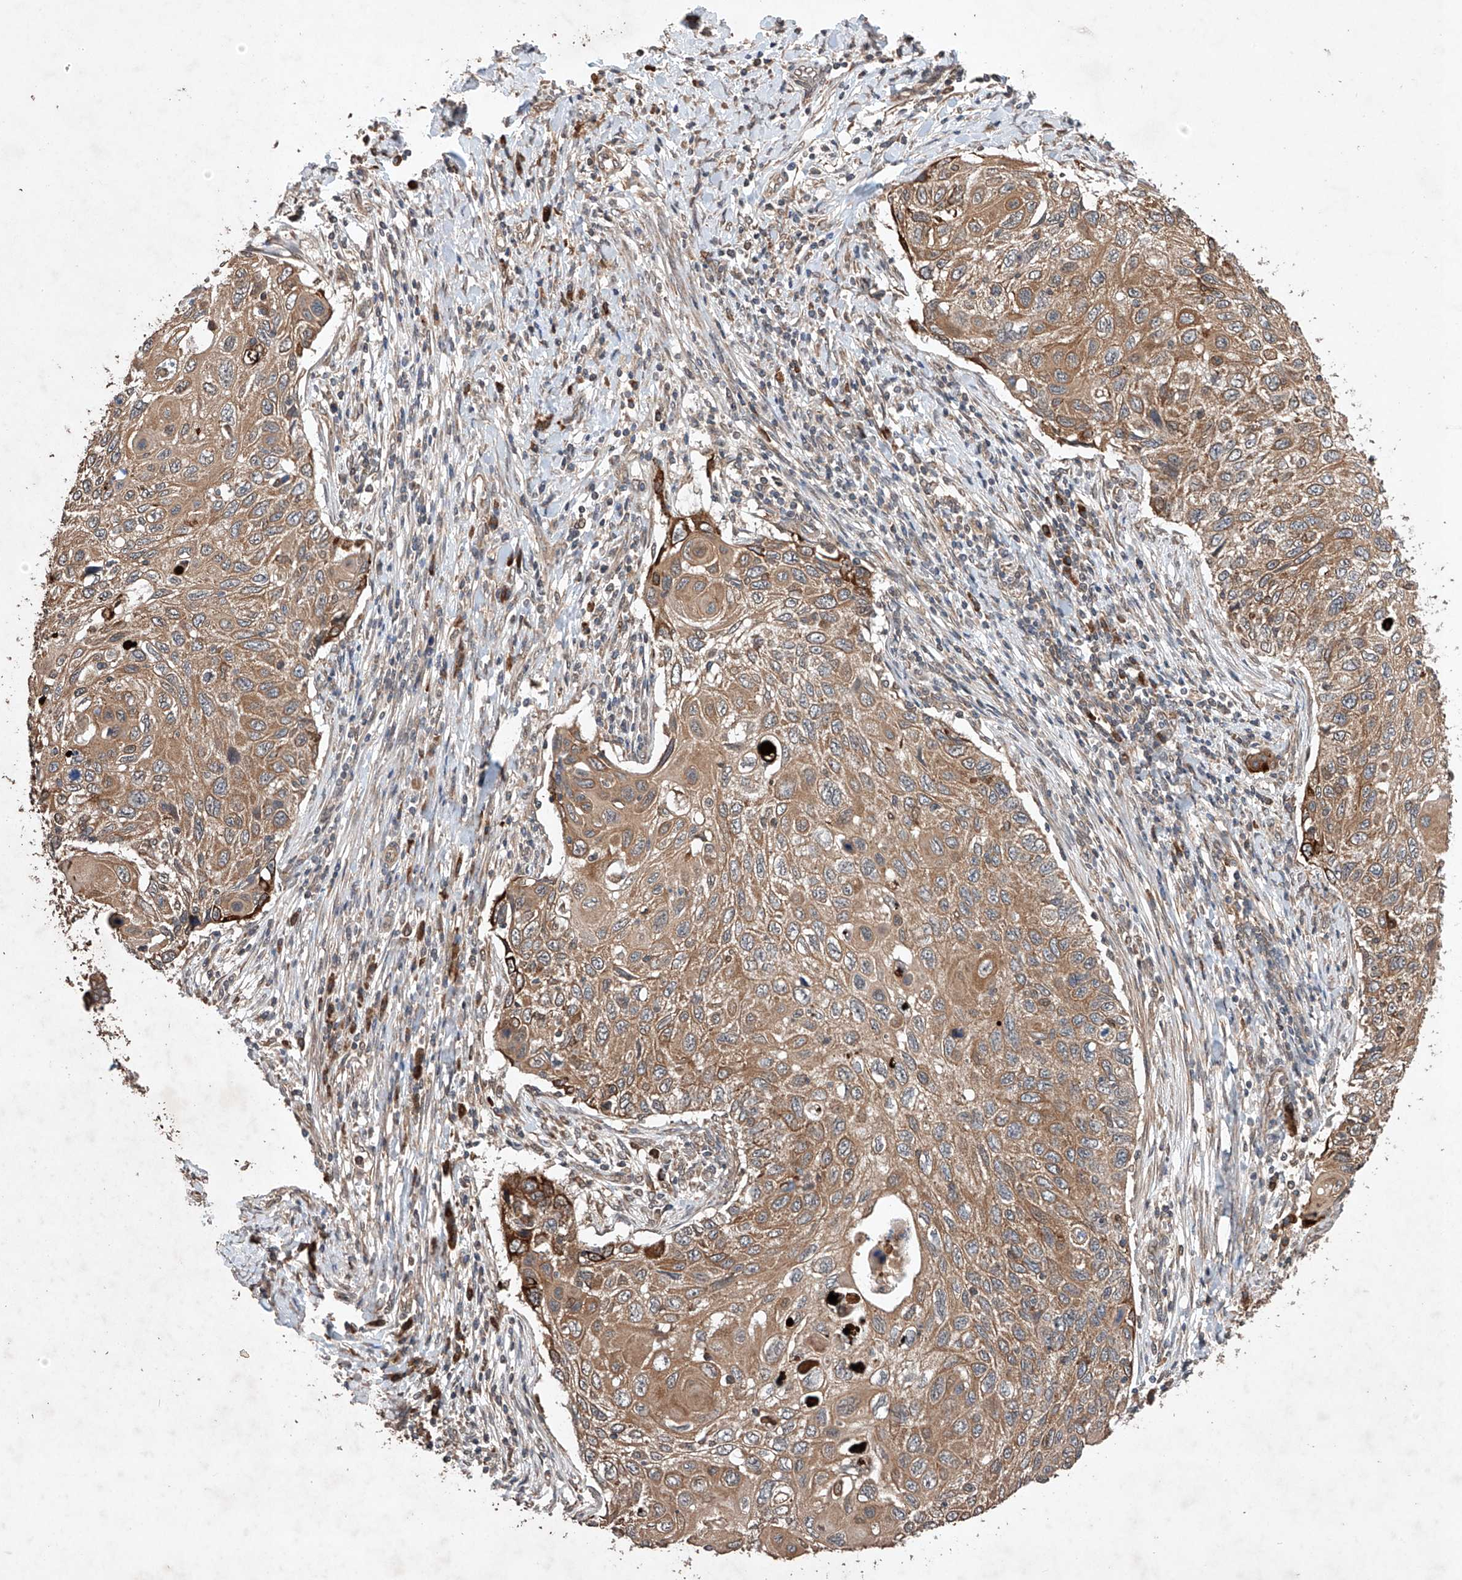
{"staining": {"intensity": "moderate", "quantity": ">75%", "location": "cytoplasmic/membranous"}, "tissue": "cervical cancer", "cell_type": "Tumor cells", "image_type": "cancer", "snomed": [{"axis": "morphology", "description": "Squamous cell carcinoma, NOS"}, {"axis": "topography", "description": "Cervix"}], "caption": "Human cervical squamous cell carcinoma stained with a protein marker demonstrates moderate staining in tumor cells.", "gene": "LURAP1", "patient": {"sex": "female", "age": 70}}